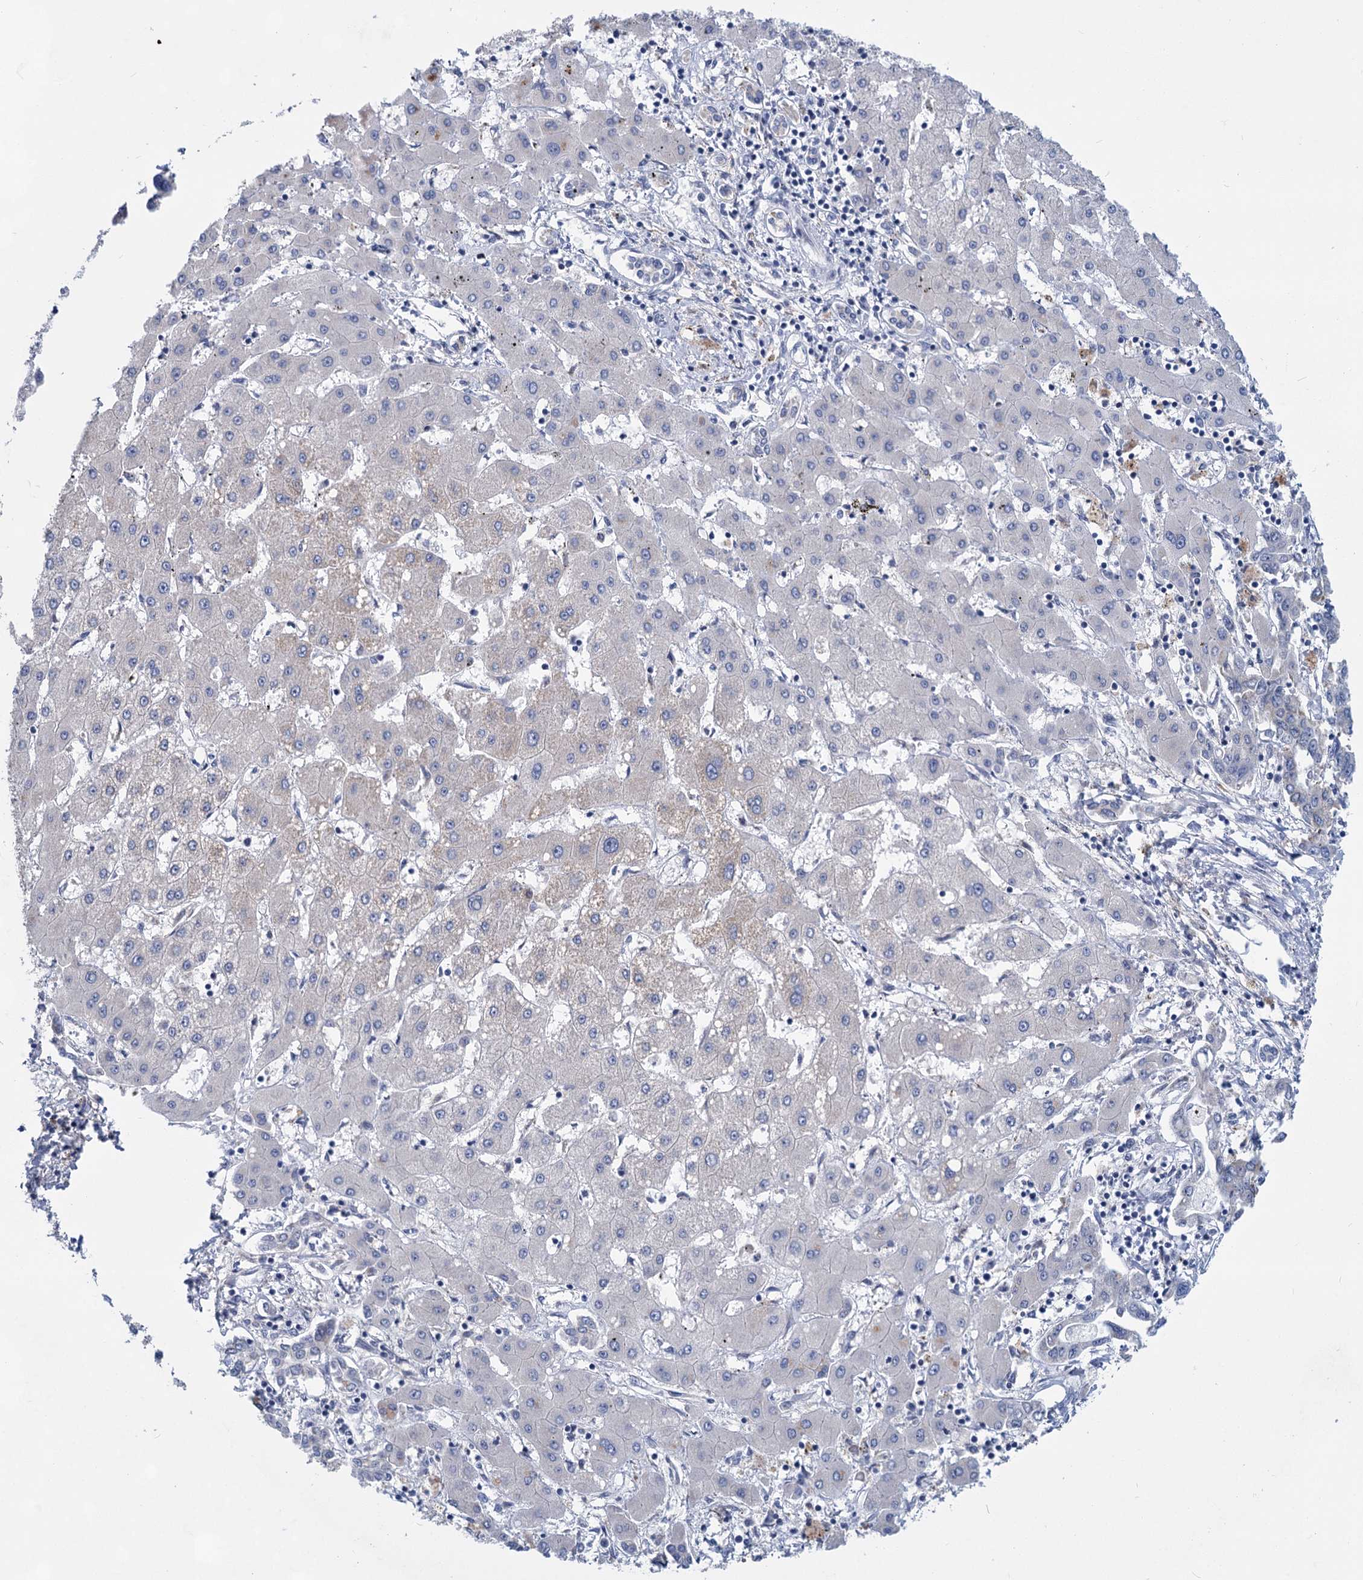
{"staining": {"intensity": "negative", "quantity": "none", "location": "none"}, "tissue": "liver cancer", "cell_type": "Tumor cells", "image_type": "cancer", "snomed": [{"axis": "morphology", "description": "Cholangiocarcinoma"}, {"axis": "topography", "description": "Liver"}], "caption": "DAB immunohistochemical staining of human cholangiocarcinoma (liver) exhibits no significant positivity in tumor cells. (IHC, brightfield microscopy, high magnification).", "gene": "TTC17", "patient": {"sex": "male", "age": 59}}